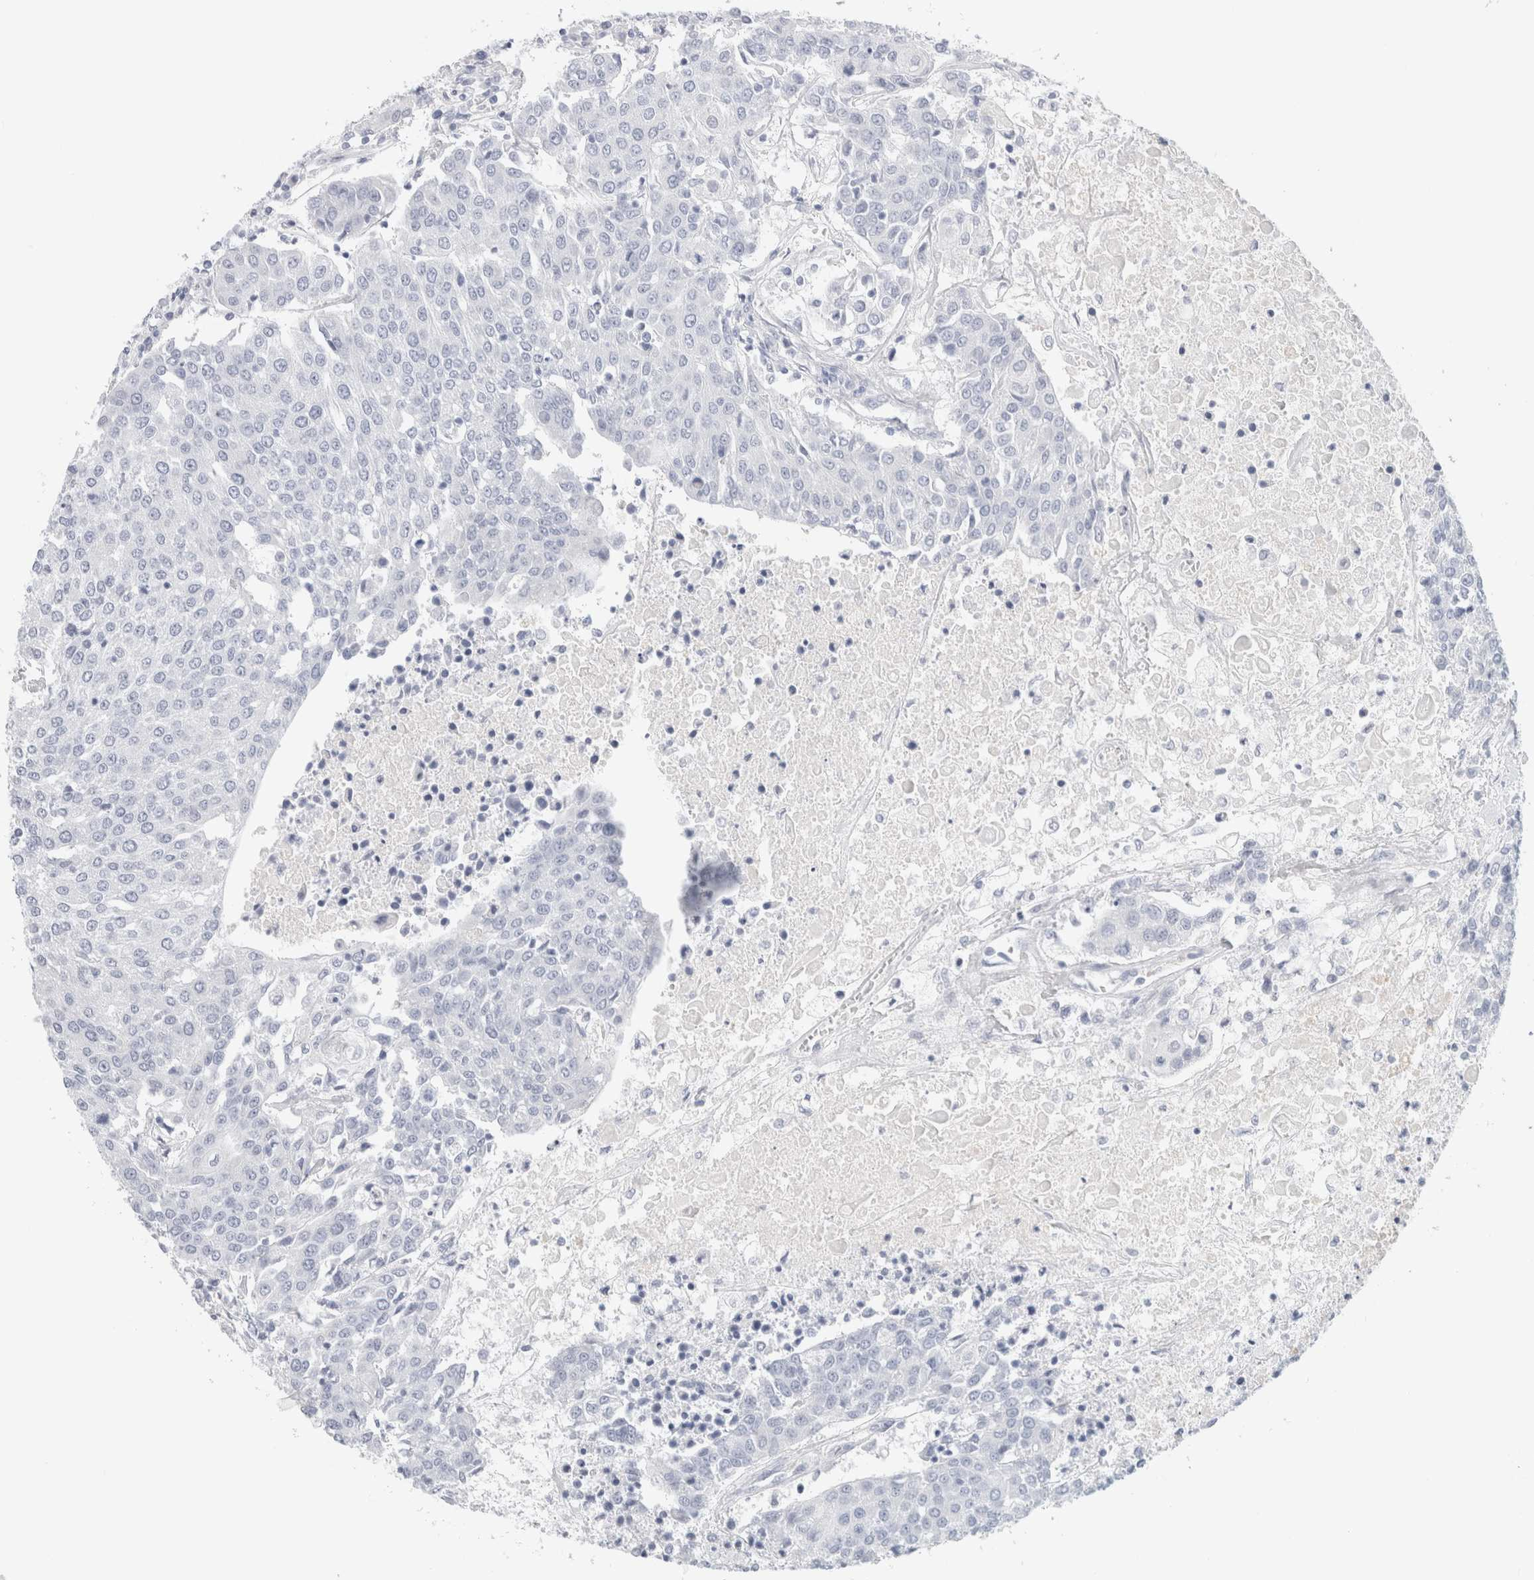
{"staining": {"intensity": "negative", "quantity": "none", "location": "none"}, "tissue": "urothelial cancer", "cell_type": "Tumor cells", "image_type": "cancer", "snomed": [{"axis": "morphology", "description": "Urothelial carcinoma, High grade"}, {"axis": "topography", "description": "Urinary bladder"}], "caption": "Immunohistochemistry (IHC) micrograph of neoplastic tissue: human urothelial cancer stained with DAB (3,3'-diaminobenzidine) reveals no significant protein positivity in tumor cells.", "gene": "RTN4", "patient": {"sex": "female", "age": 85}}